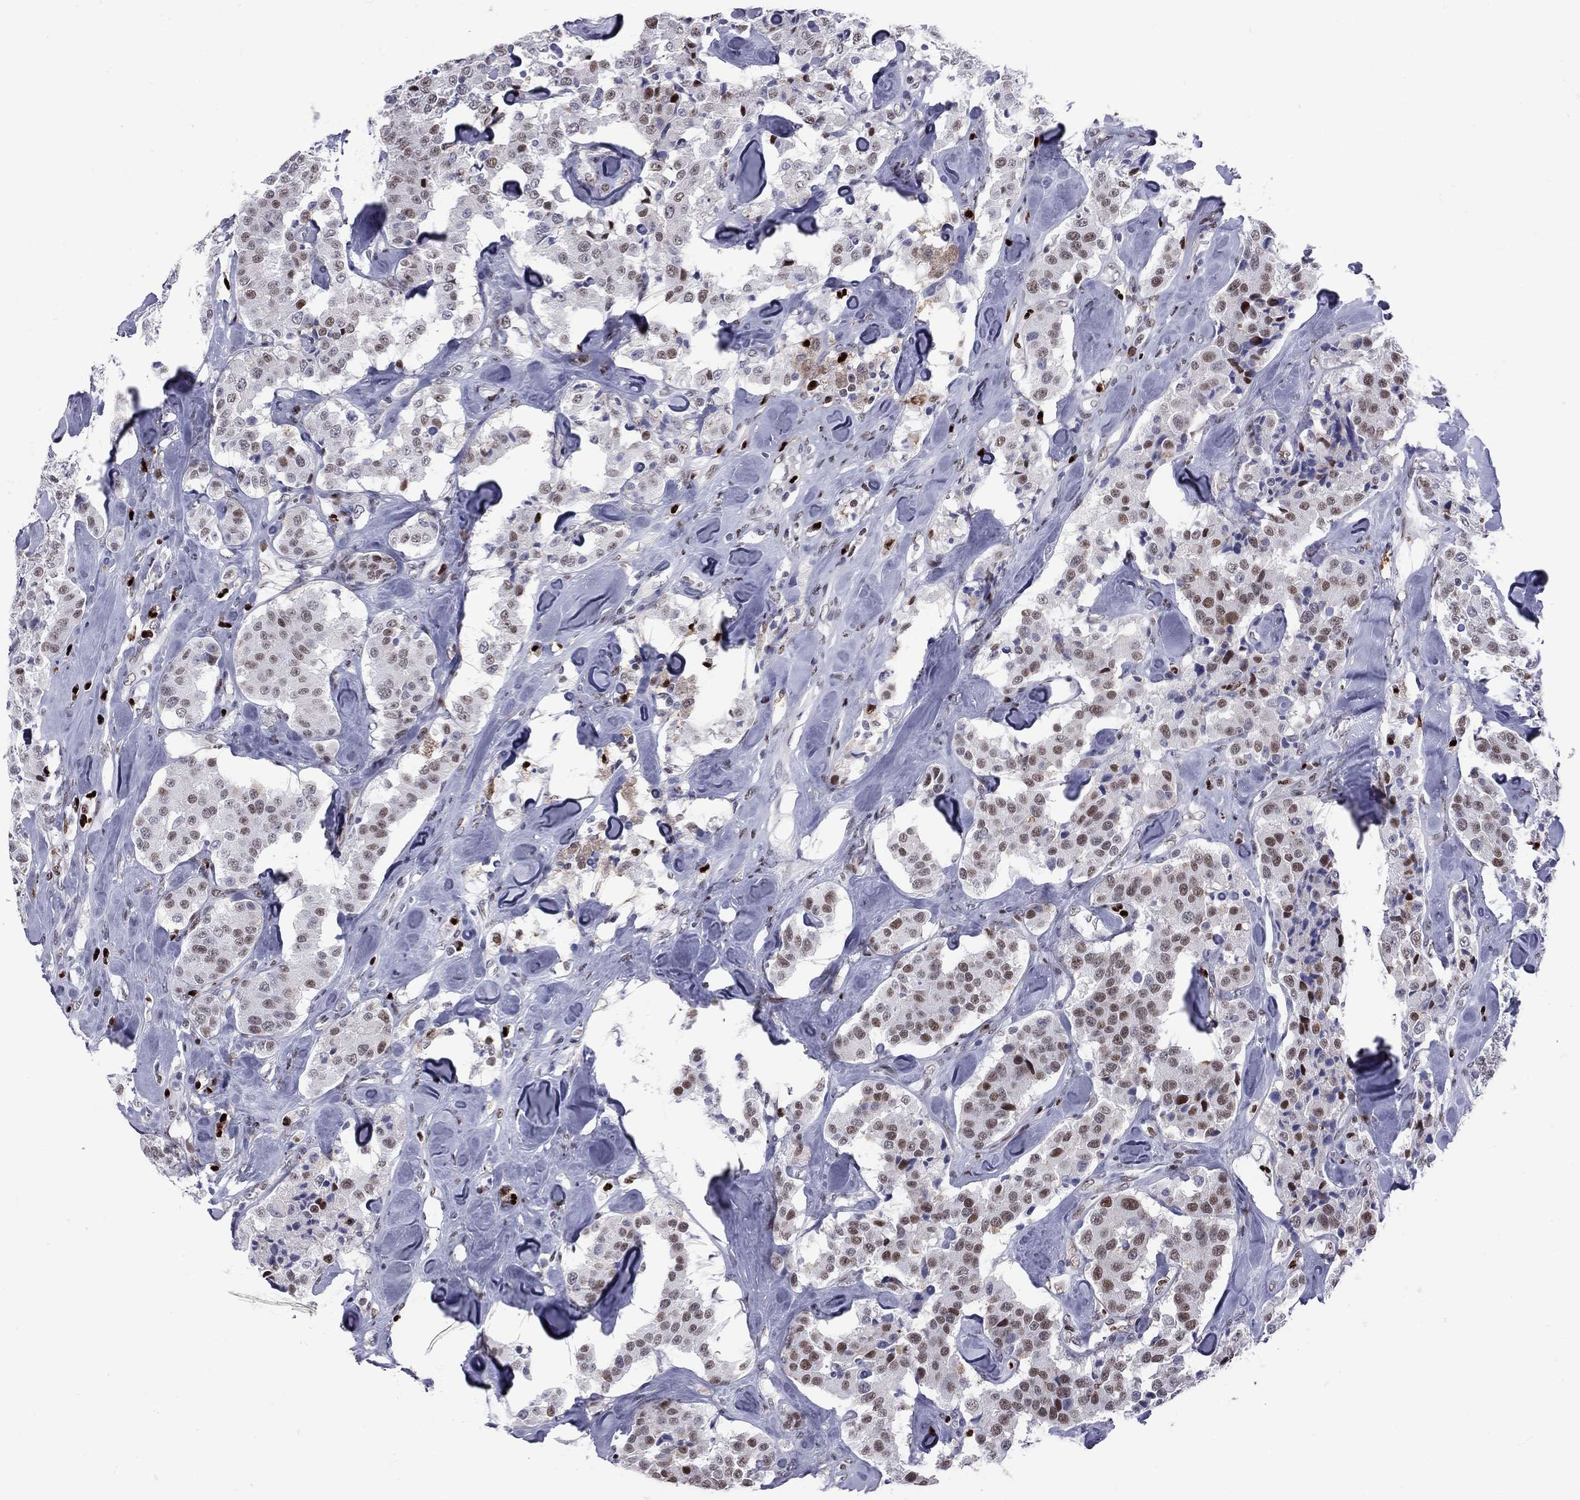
{"staining": {"intensity": "strong", "quantity": "<25%", "location": "nuclear"}, "tissue": "carcinoid", "cell_type": "Tumor cells", "image_type": "cancer", "snomed": [{"axis": "morphology", "description": "Carcinoid, malignant, NOS"}, {"axis": "topography", "description": "Pancreas"}], "caption": "High-power microscopy captured an IHC micrograph of carcinoid, revealing strong nuclear staining in approximately <25% of tumor cells.", "gene": "PCGF3", "patient": {"sex": "male", "age": 41}}